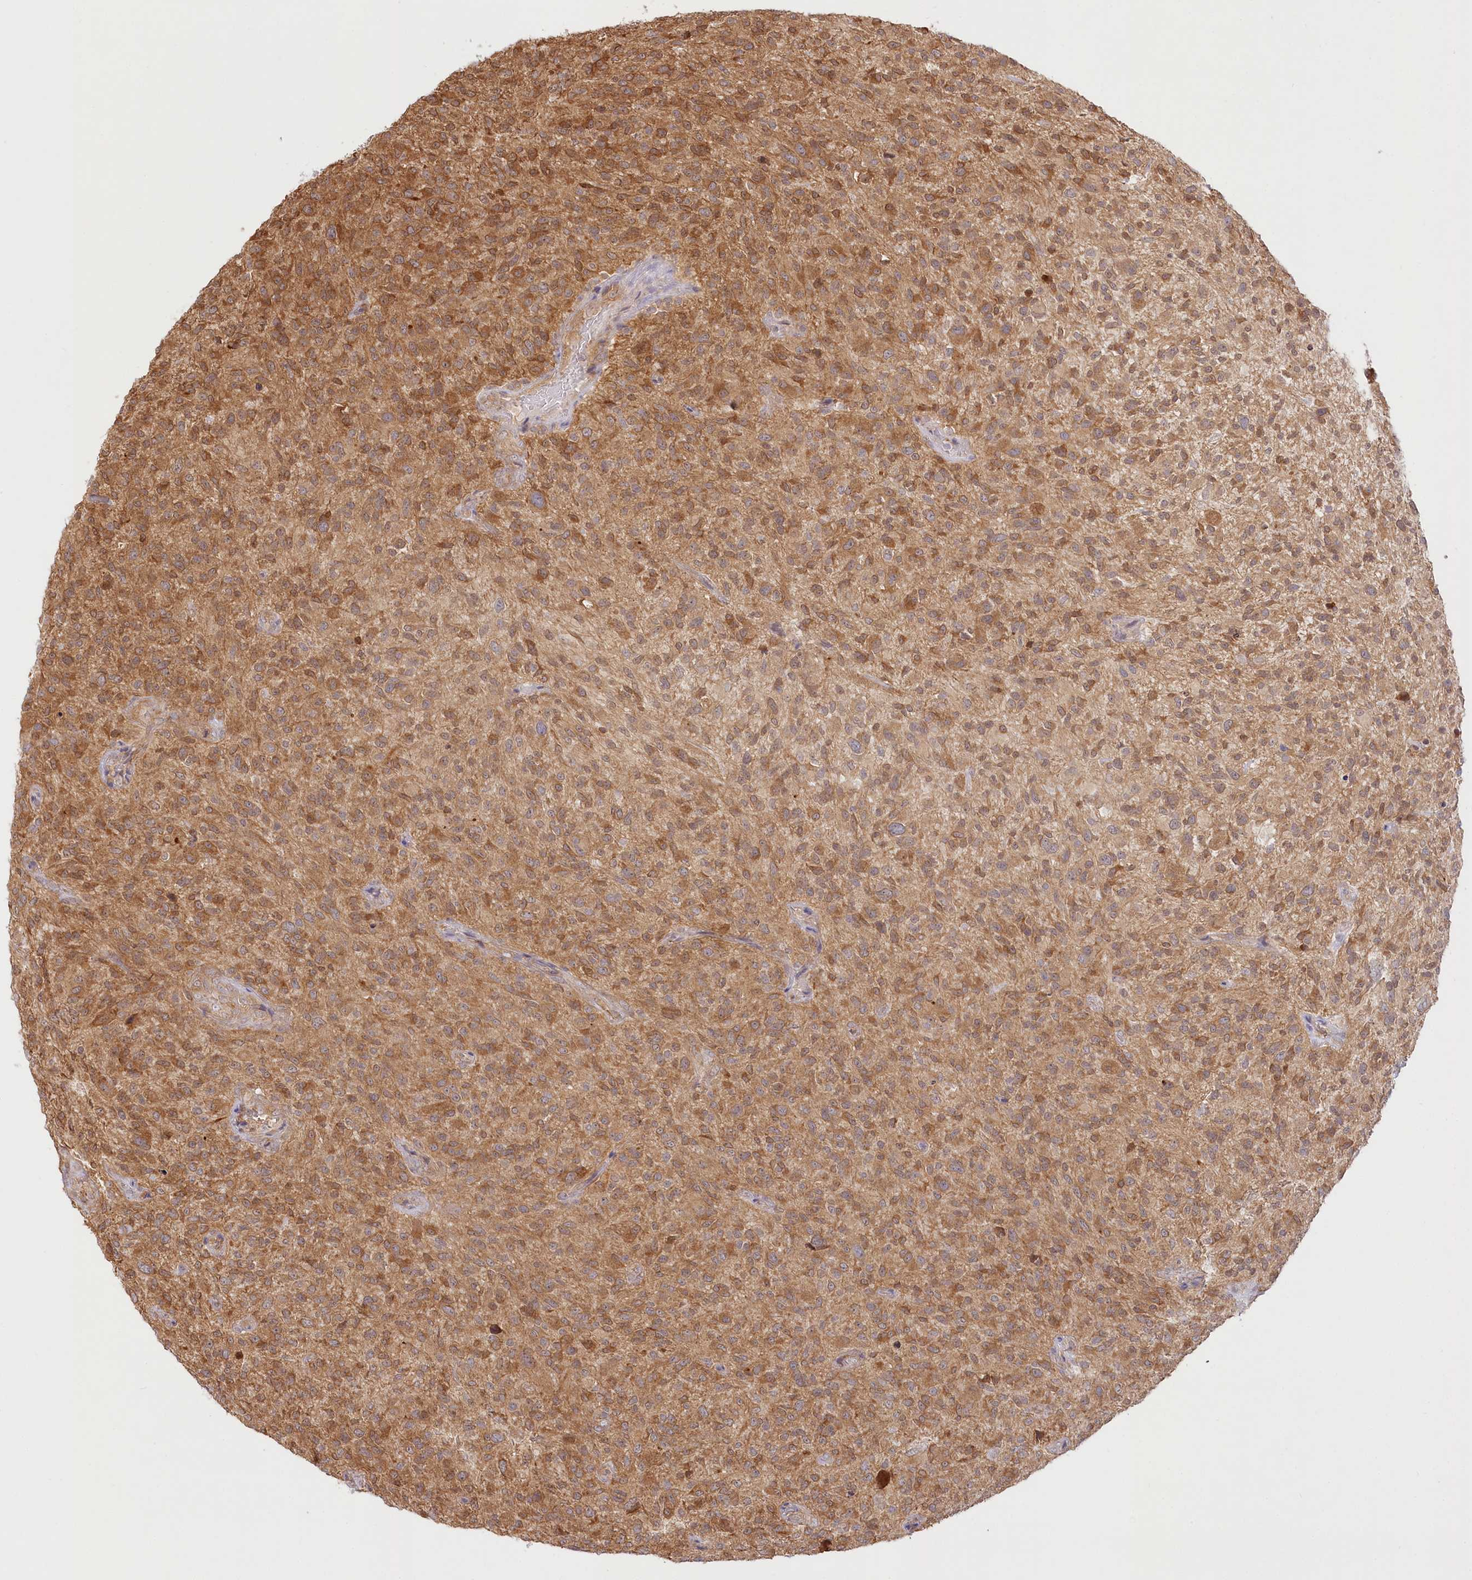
{"staining": {"intensity": "moderate", "quantity": ">75%", "location": "cytoplasmic/membranous"}, "tissue": "glioma", "cell_type": "Tumor cells", "image_type": "cancer", "snomed": [{"axis": "morphology", "description": "Glioma, malignant, High grade"}, {"axis": "topography", "description": "Brain"}], "caption": "An IHC photomicrograph of neoplastic tissue is shown. Protein staining in brown shows moderate cytoplasmic/membranous positivity in malignant high-grade glioma within tumor cells.", "gene": "INPP4B", "patient": {"sex": "male", "age": 47}}